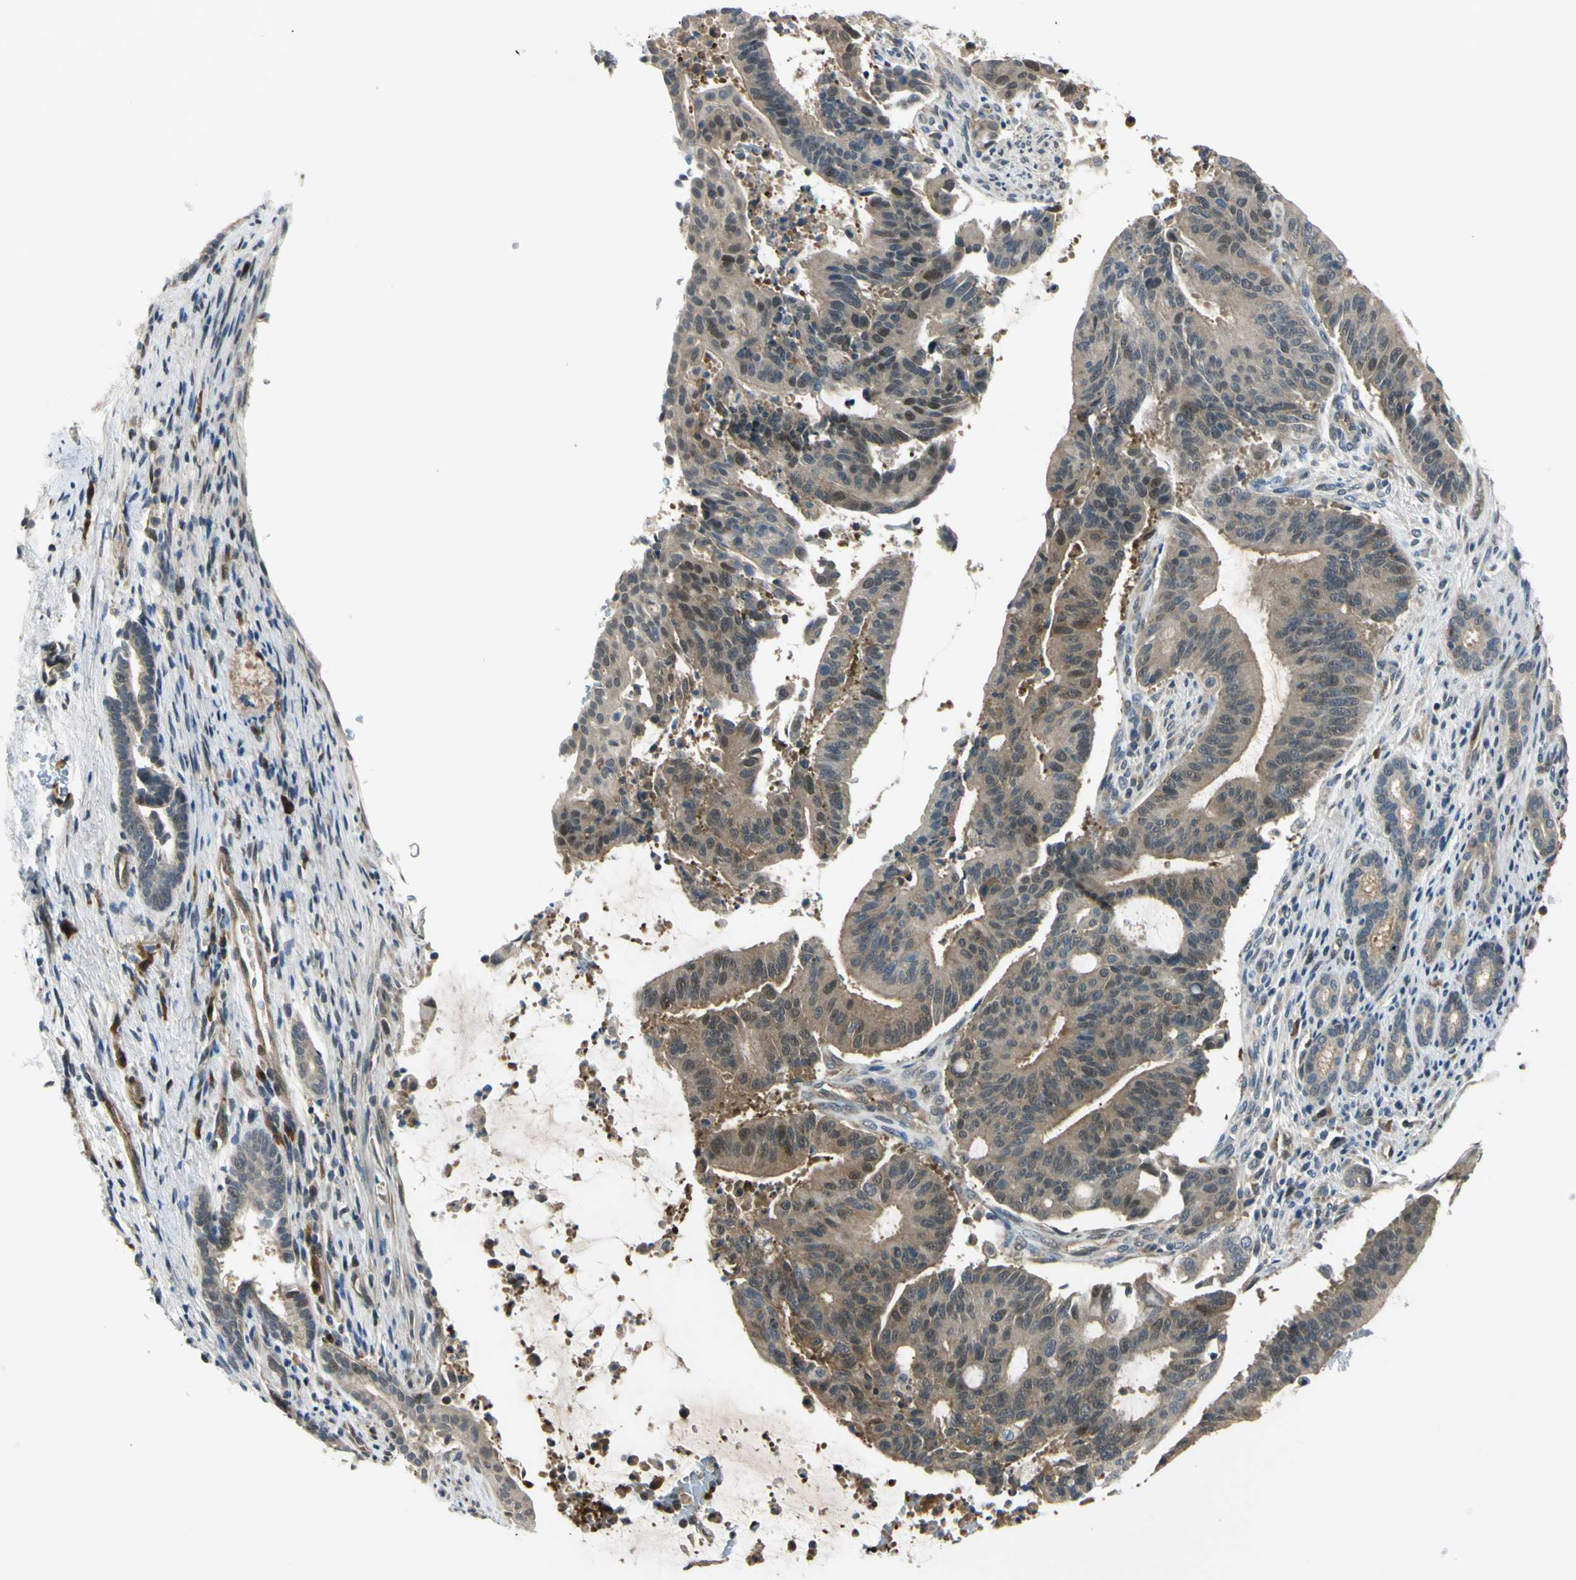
{"staining": {"intensity": "moderate", "quantity": ">75%", "location": "cytoplasmic/membranous"}, "tissue": "liver cancer", "cell_type": "Tumor cells", "image_type": "cancer", "snomed": [{"axis": "morphology", "description": "Cholangiocarcinoma"}, {"axis": "topography", "description": "Liver"}], "caption": "Immunohistochemistry (IHC) of liver cancer (cholangiocarcinoma) demonstrates medium levels of moderate cytoplasmic/membranous staining in about >75% of tumor cells.", "gene": "RASGRF1", "patient": {"sex": "female", "age": 73}}